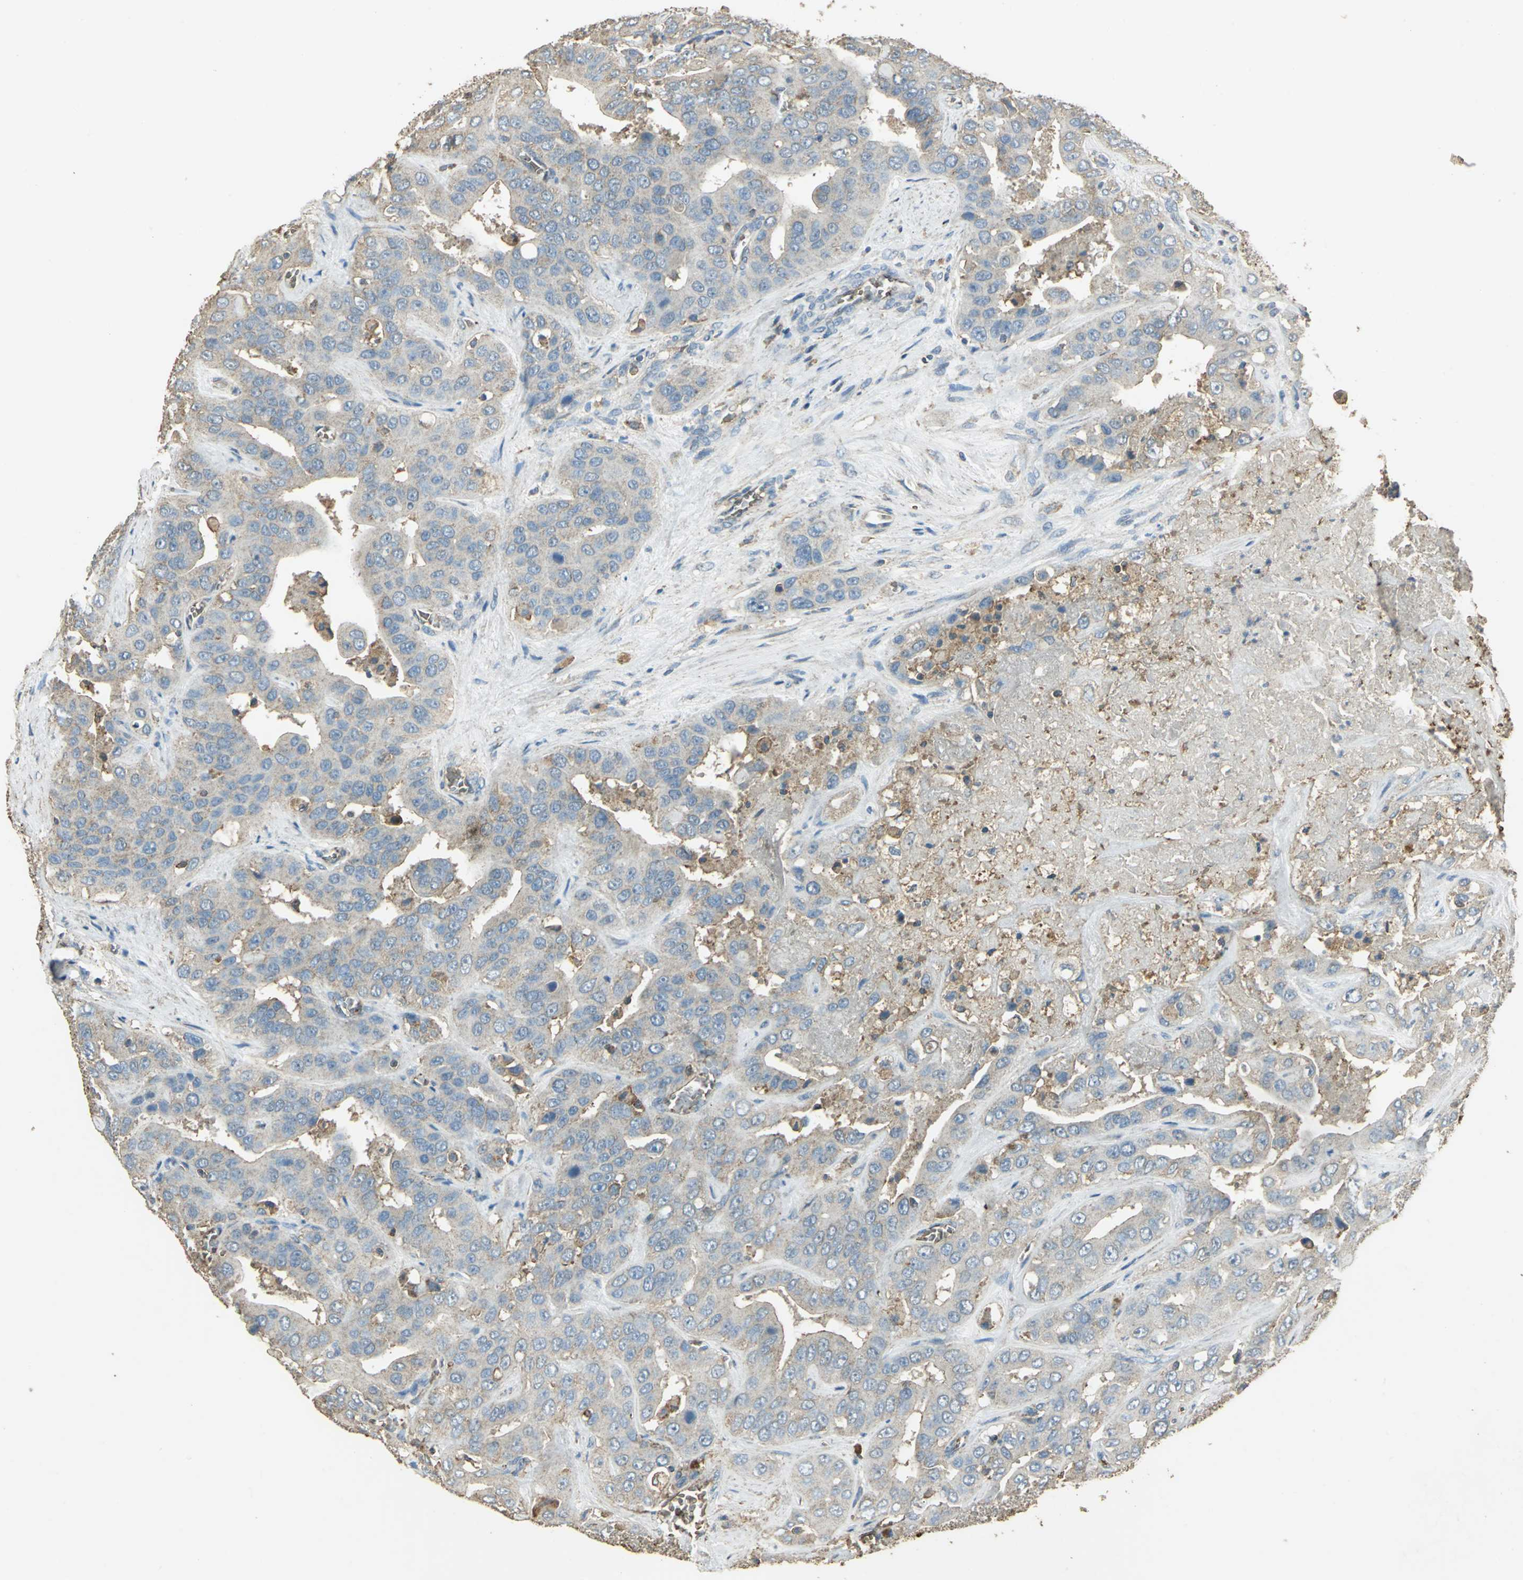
{"staining": {"intensity": "weak", "quantity": "<25%", "location": "cytoplasmic/membranous"}, "tissue": "liver cancer", "cell_type": "Tumor cells", "image_type": "cancer", "snomed": [{"axis": "morphology", "description": "Cholangiocarcinoma"}, {"axis": "topography", "description": "Liver"}], "caption": "Immunohistochemistry (IHC) photomicrograph of cholangiocarcinoma (liver) stained for a protein (brown), which demonstrates no expression in tumor cells.", "gene": "TRAPPC2", "patient": {"sex": "female", "age": 52}}